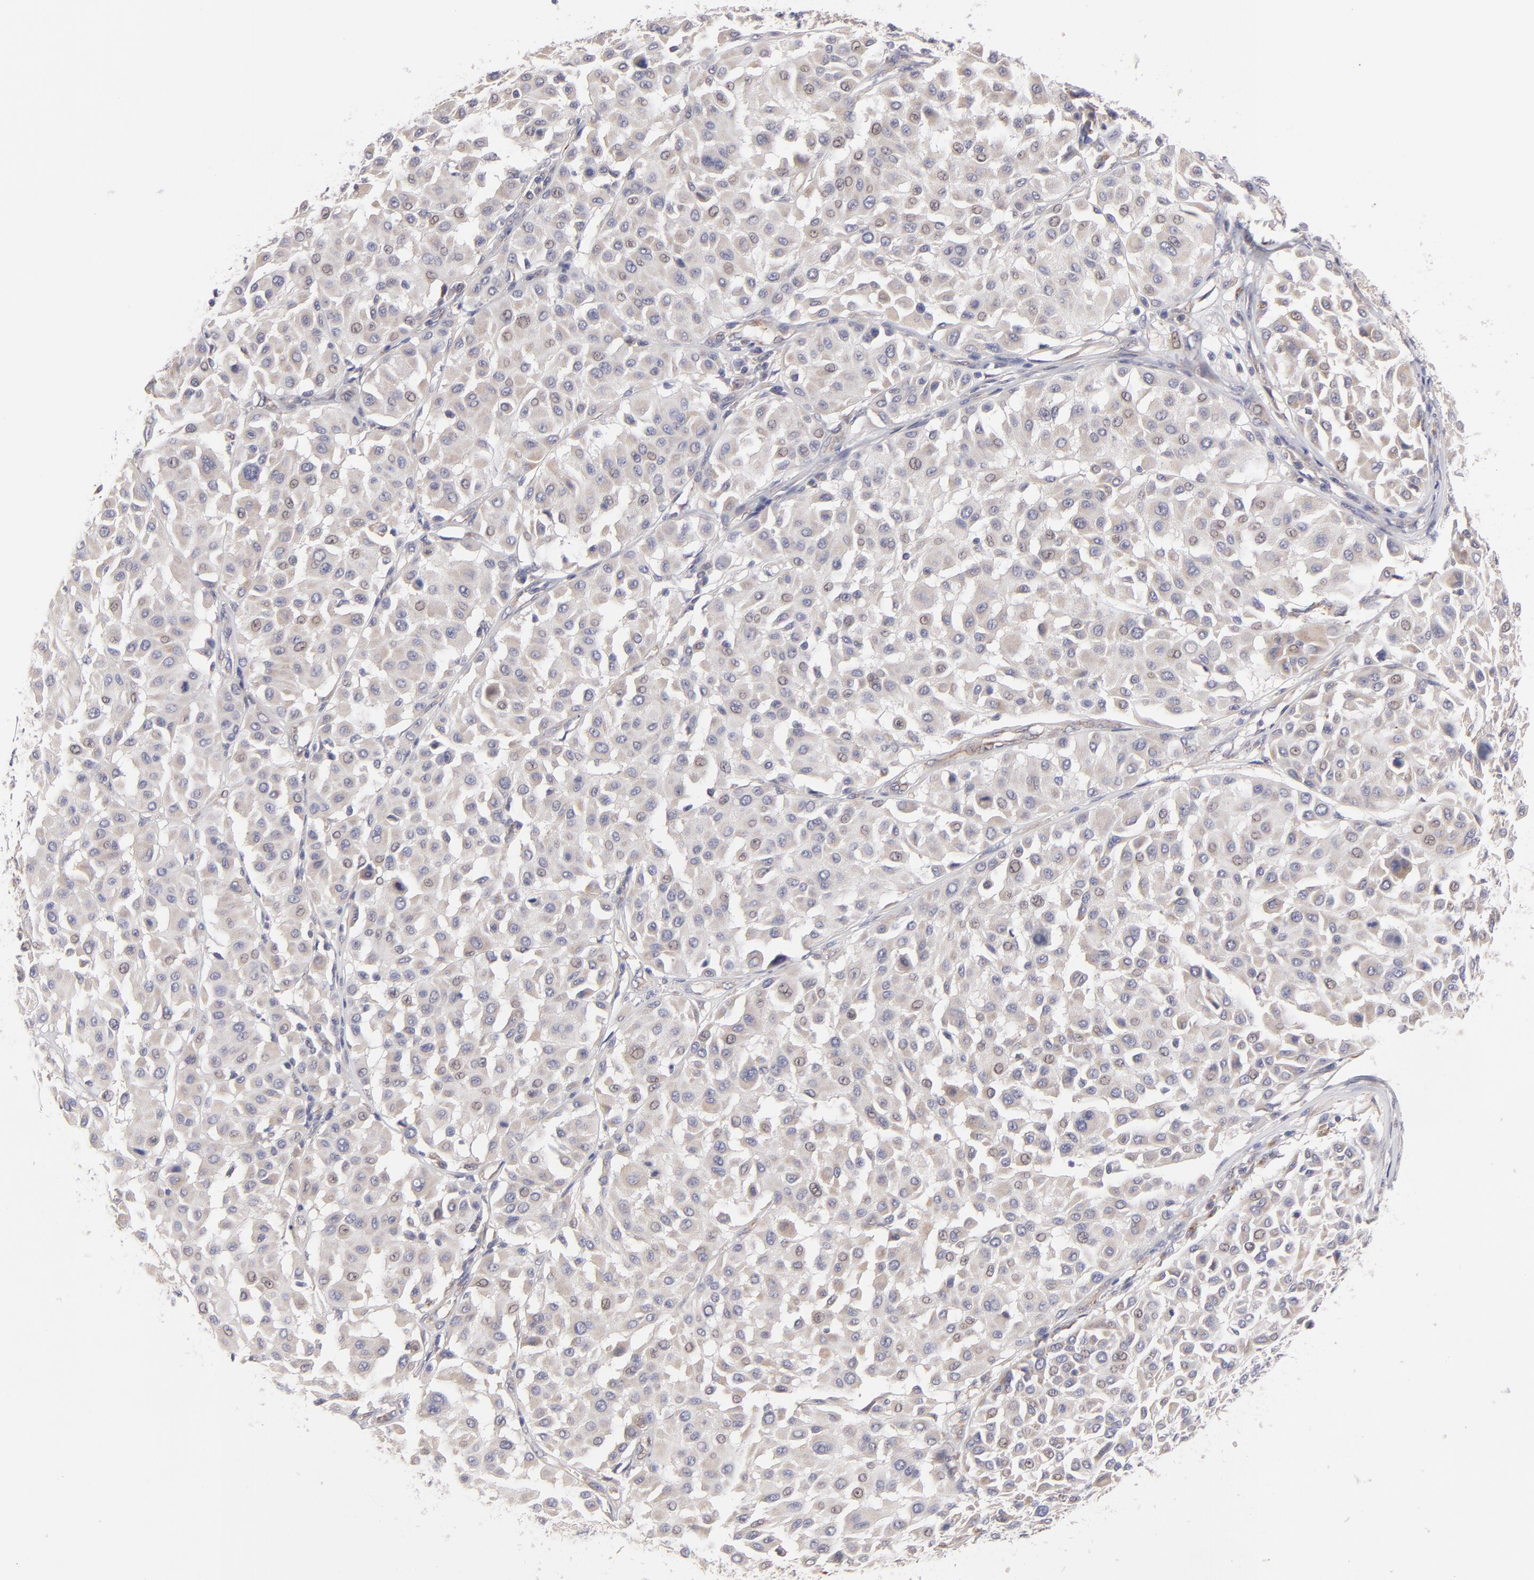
{"staining": {"intensity": "weak", "quantity": ">75%", "location": "cytoplasmic/membranous"}, "tissue": "melanoma", "cell_type": "Tumor cells", "image_type": "cancer", "snomed": [{"axis": "morphology", "description": "Malignant melanoma, Metastatic site"}, {"axis": "topography", "description": "Soft tissue"}], "caption": "High-magnification brightfield microscopy of melanoma stained with DAB (brown) and counterstained with hematoxylin (blue). tumor cells exhibit weak cytoplasmic/membranous positivity is seen in about>75% of cells.", "gene": "HCCS", "patient": {"sex": "male", "age": 41}}